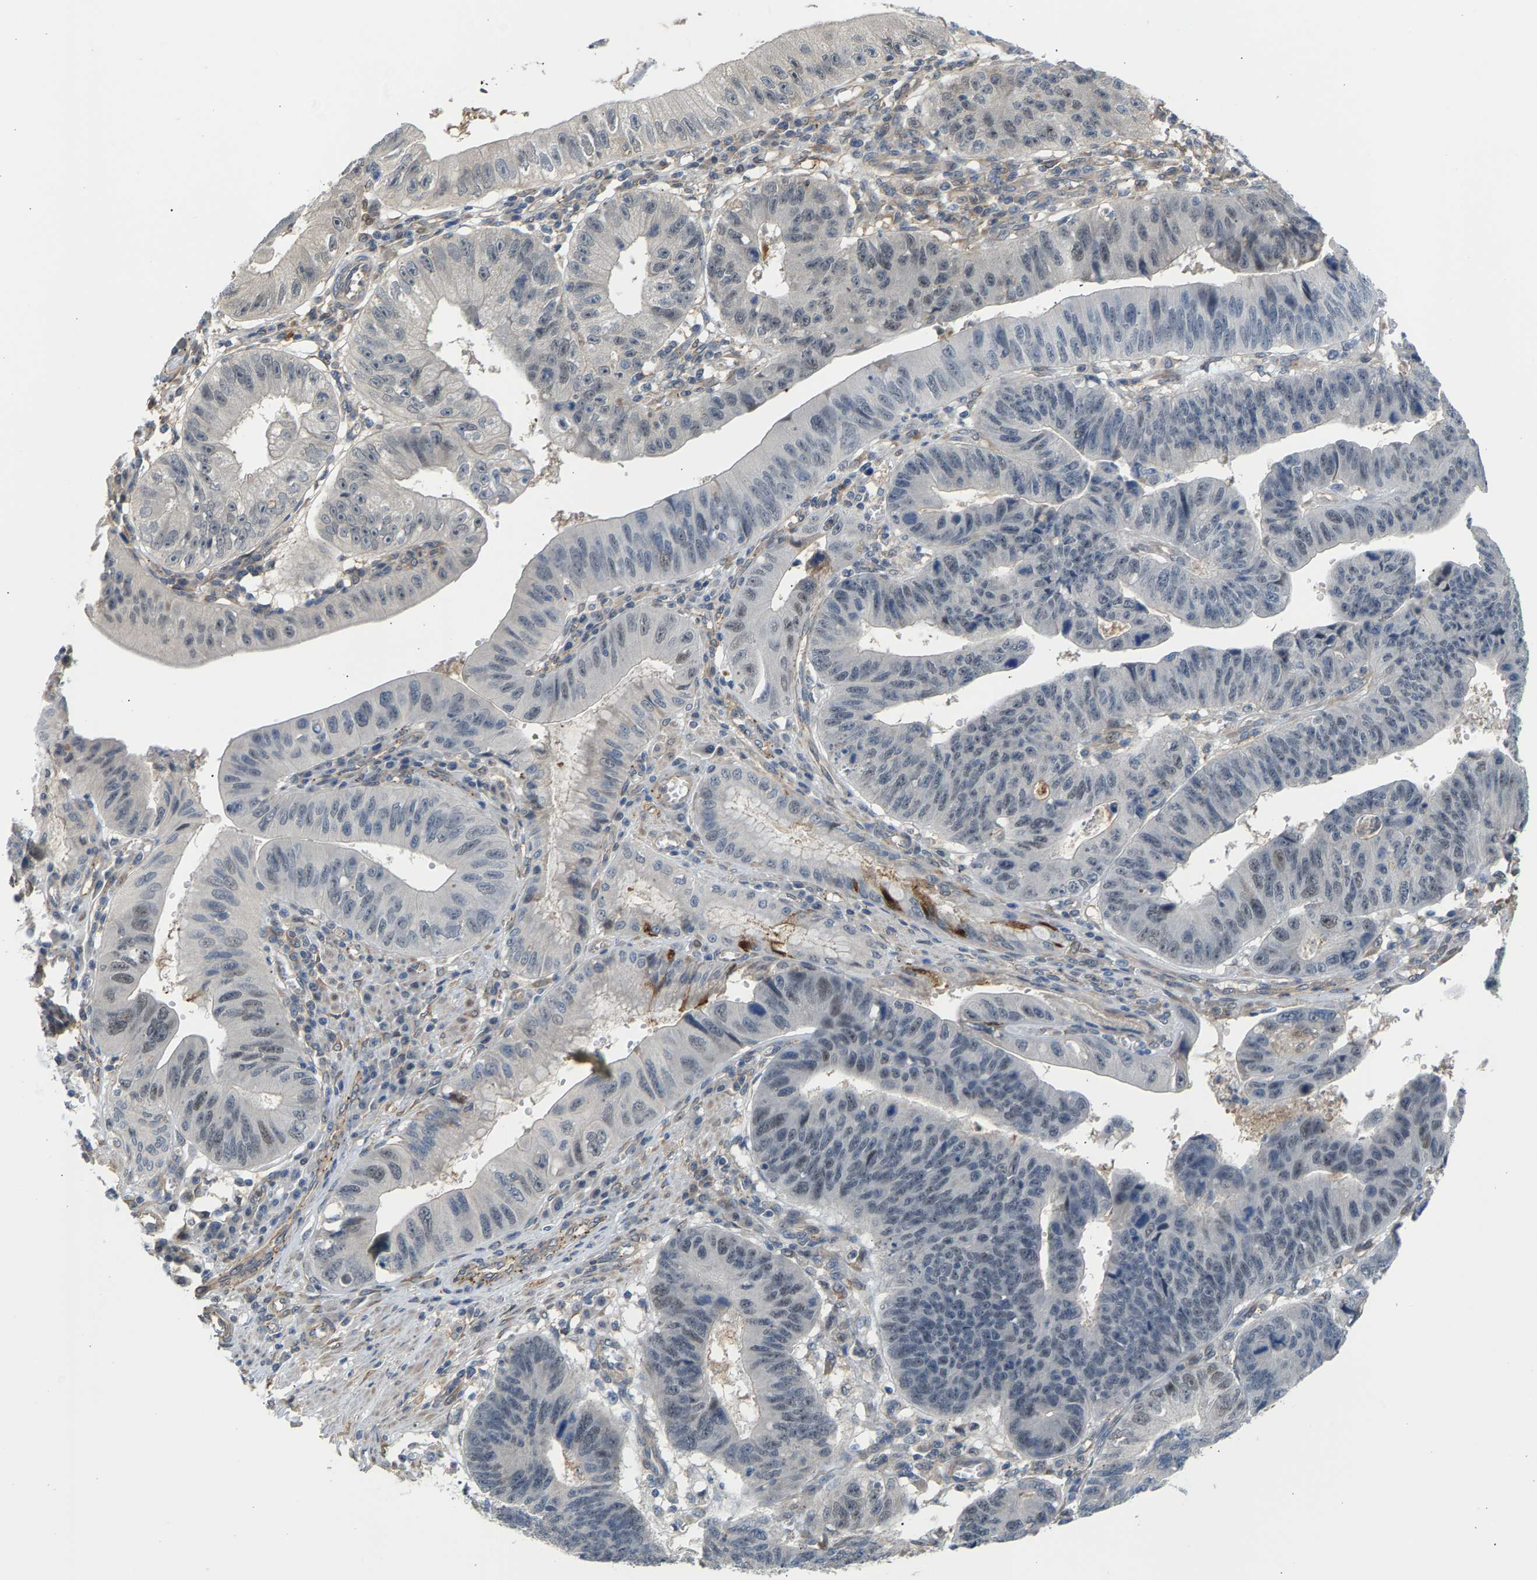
{"staining": {"intensity": "weak", "quantity": "25%-75%", "location": "nuclear"}, "tissue": "stomach cancer", "cell_type": "Tumor cells", "image_type": "cancer", "snomed": [{"axis": "morphology", "description": "Adenocarcinoma, NOS"}, {"axis": "topography", "description": "Stomach"}], "caption": "Weak nuclear protein staining is identified in approximately 25%-75% of tumor cells in stomach adenocarcinoma.", "gene": "KRTAP27-1", "patient": {"sex": "male", "age": 59}}